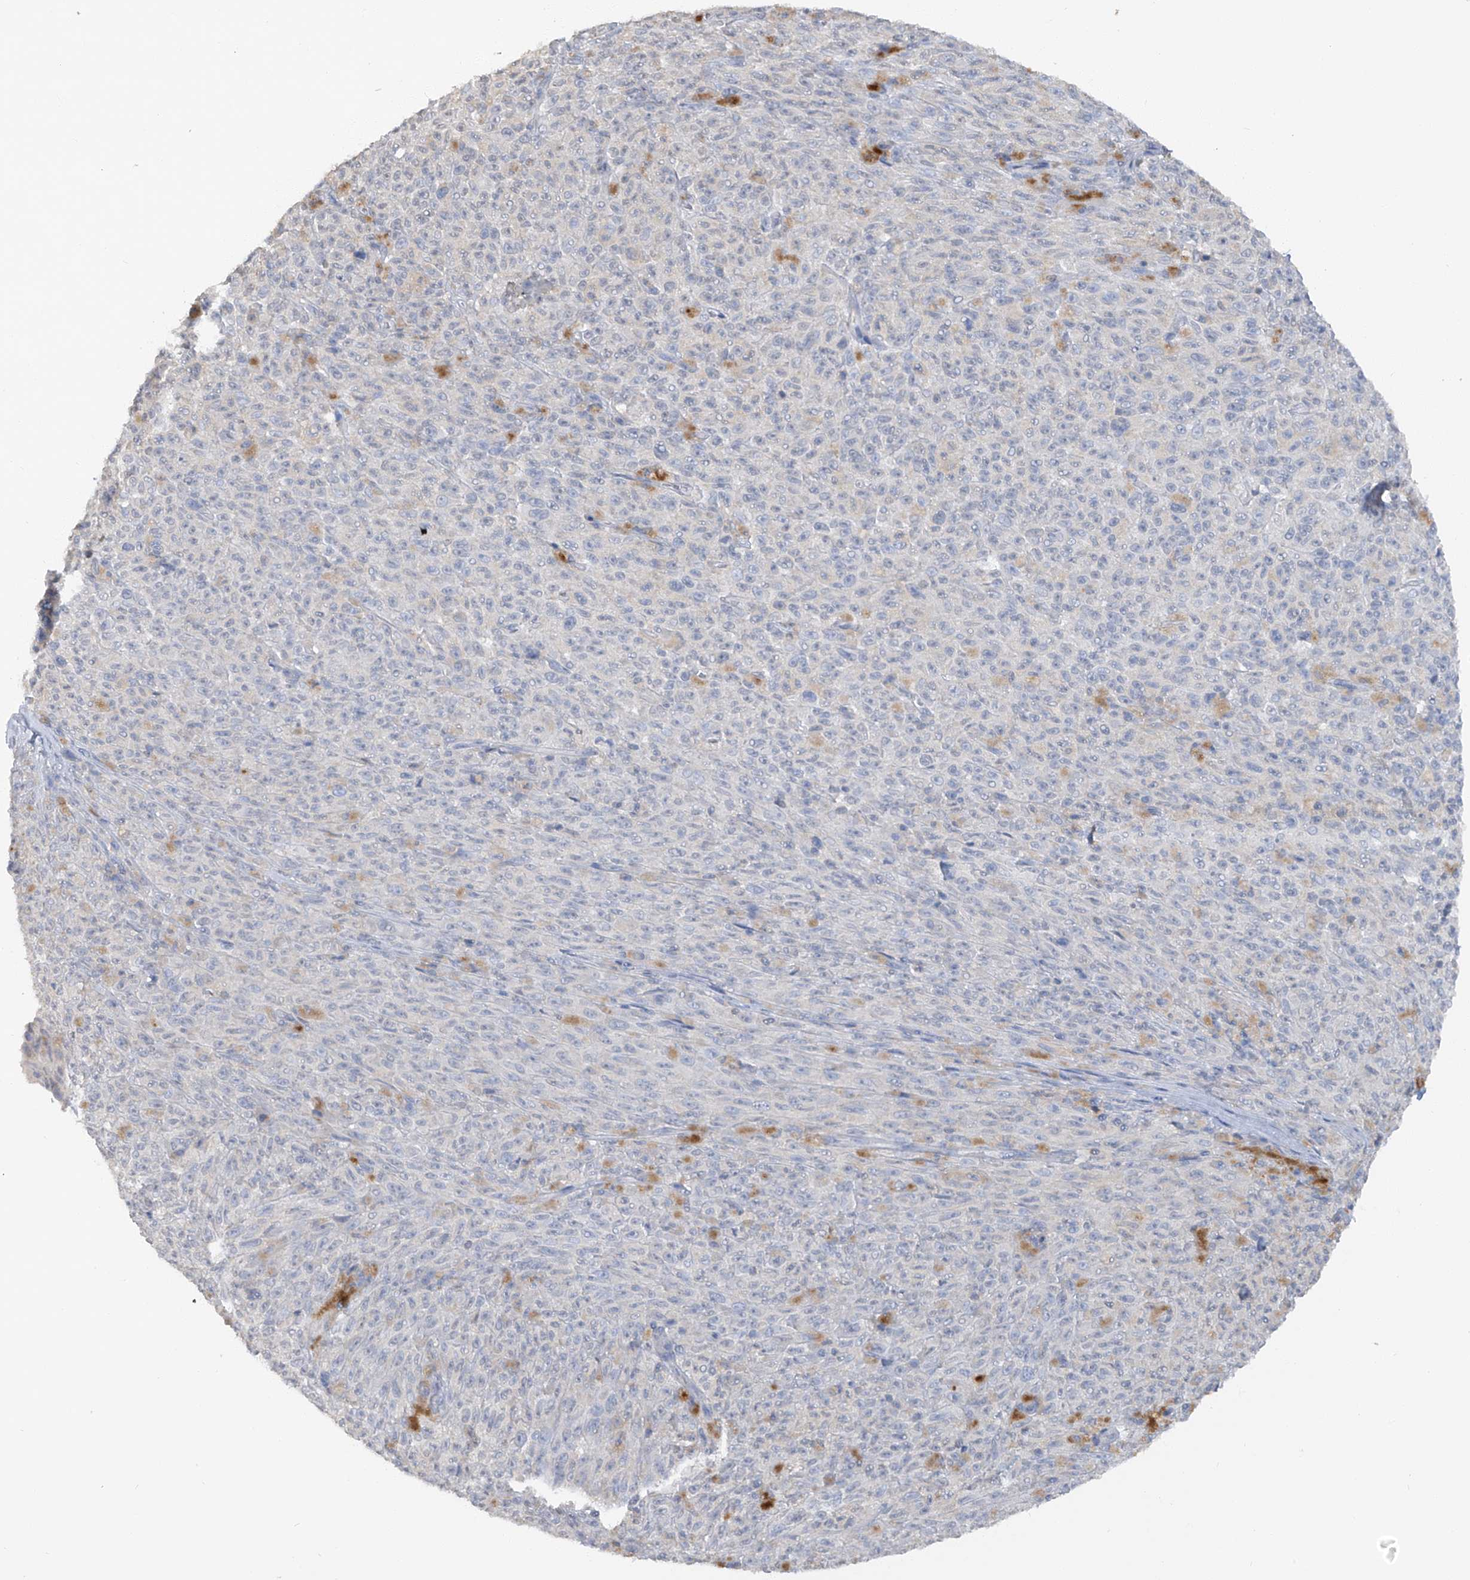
{"staining": {"intensity": "negative", "quantity": "none", "location": "none"}, "tissue": "melanoma", "cell_type": "Tumor cells", "image_type": "cancer", "snomed": [{"axis": "morphology", "description": "Malignant melanoma, NOS"}, {"axis": "topography", "description": "Skin"}], "caption": "Photomicrograph shows no protein positivity in tumor cells of malignant melanoma tissue. (DAB immunohistochemistry (IHC), high magnification).", "gene": "HAS3", "patient": {"sex": "female", "age": 82}}